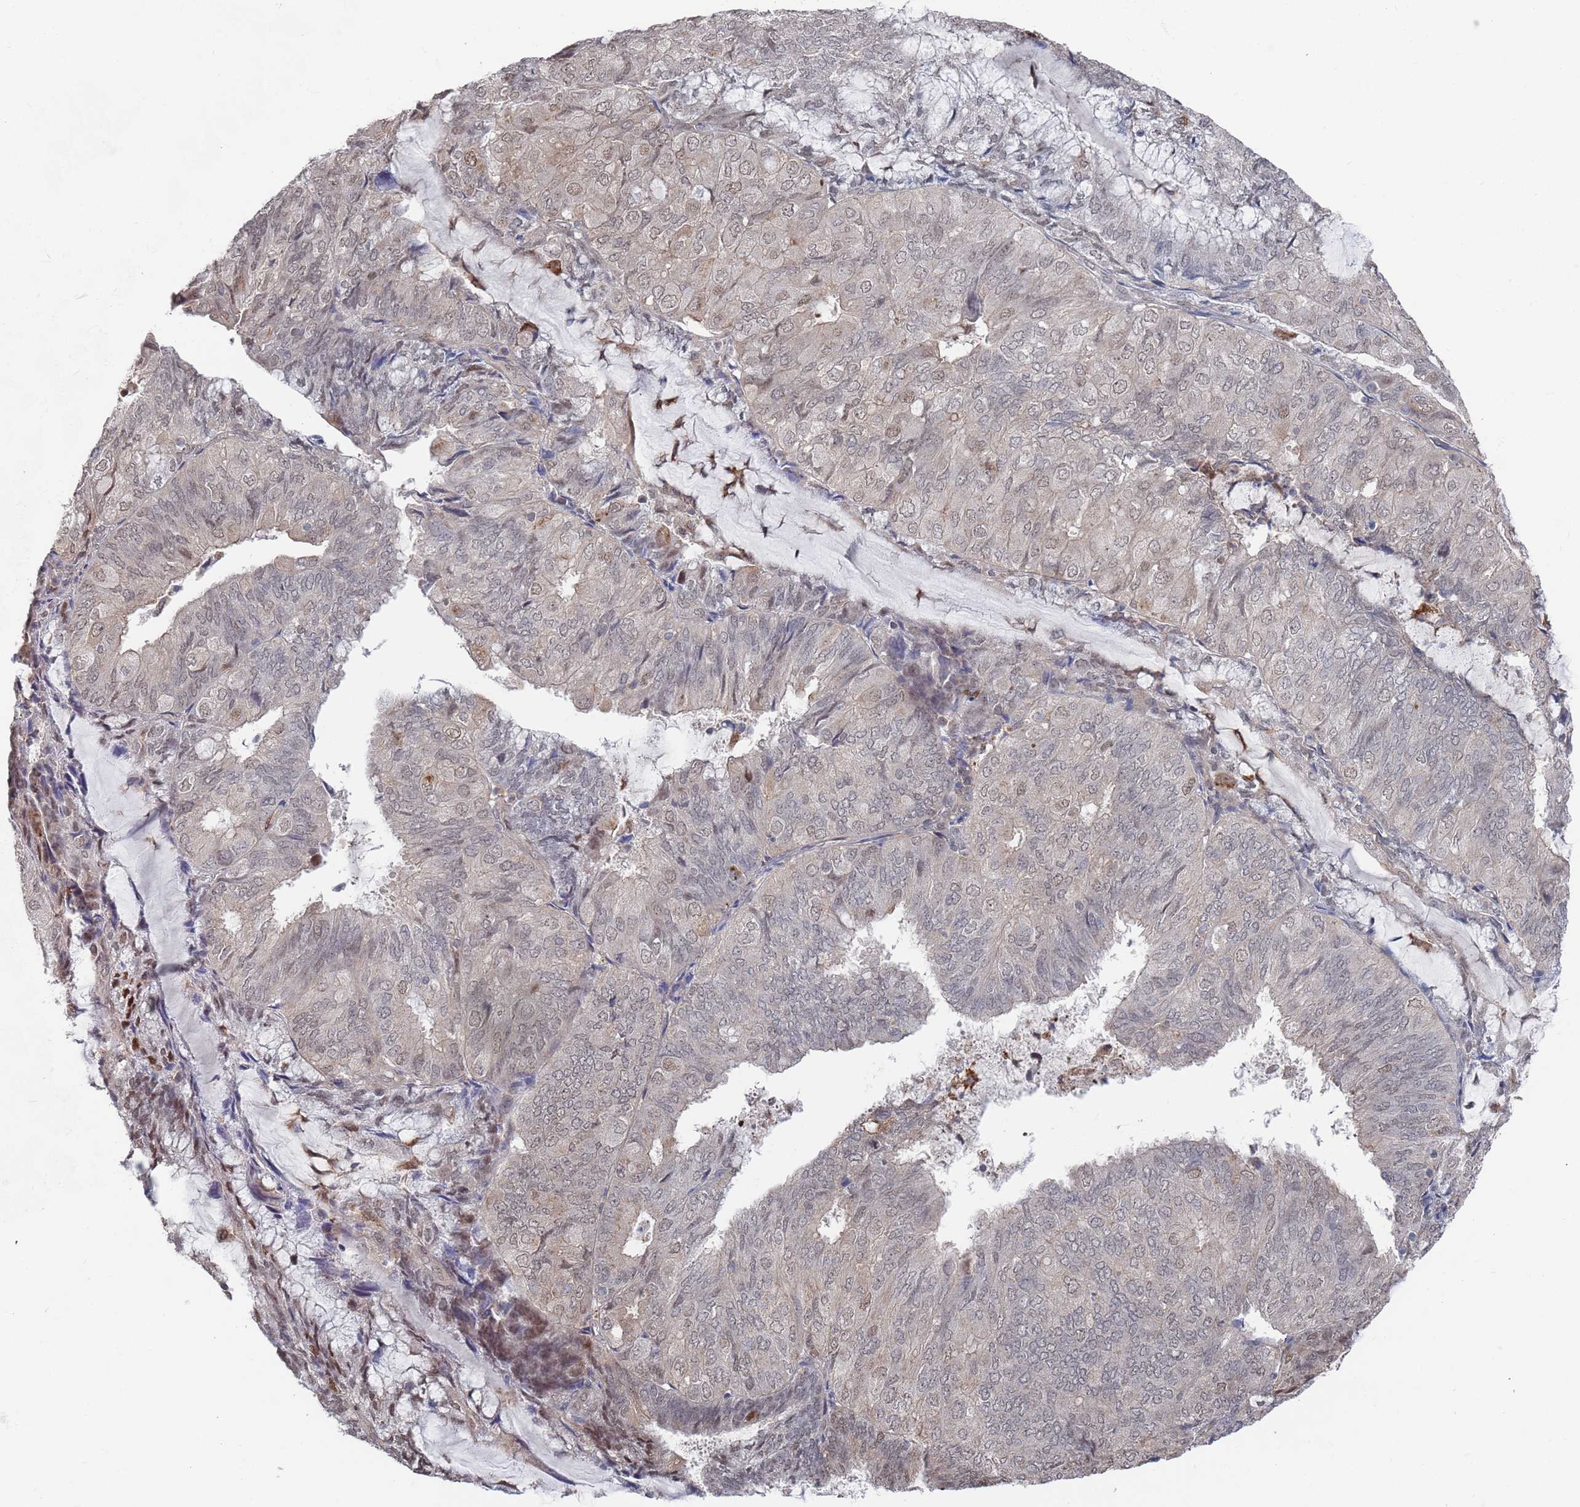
{"staining": {"intensity": "weak", "quantity": "25%-75%", "location": "nuclear"}, "tissue": "endometrial cancer", "cell_type": "Tumor cells", "image_type": "cancer", "snomed": [{"axis": "morphology", "description": "Adenocarcinoma, NOS"}, {"axis": "topography", "description": "Endometrium"}], "caption": "Adenocarcinoma (endometrial) tissue shows weak nuclear positivity in about 25%-75% of tumor cells, visualized by immunohistochemistry. (DAB (3,3'-diaminobenzidine) IHC with brightfield microscopy, high magnification).", "gene": "DGKD", "patient": {"sex": "female", "age": 81}}